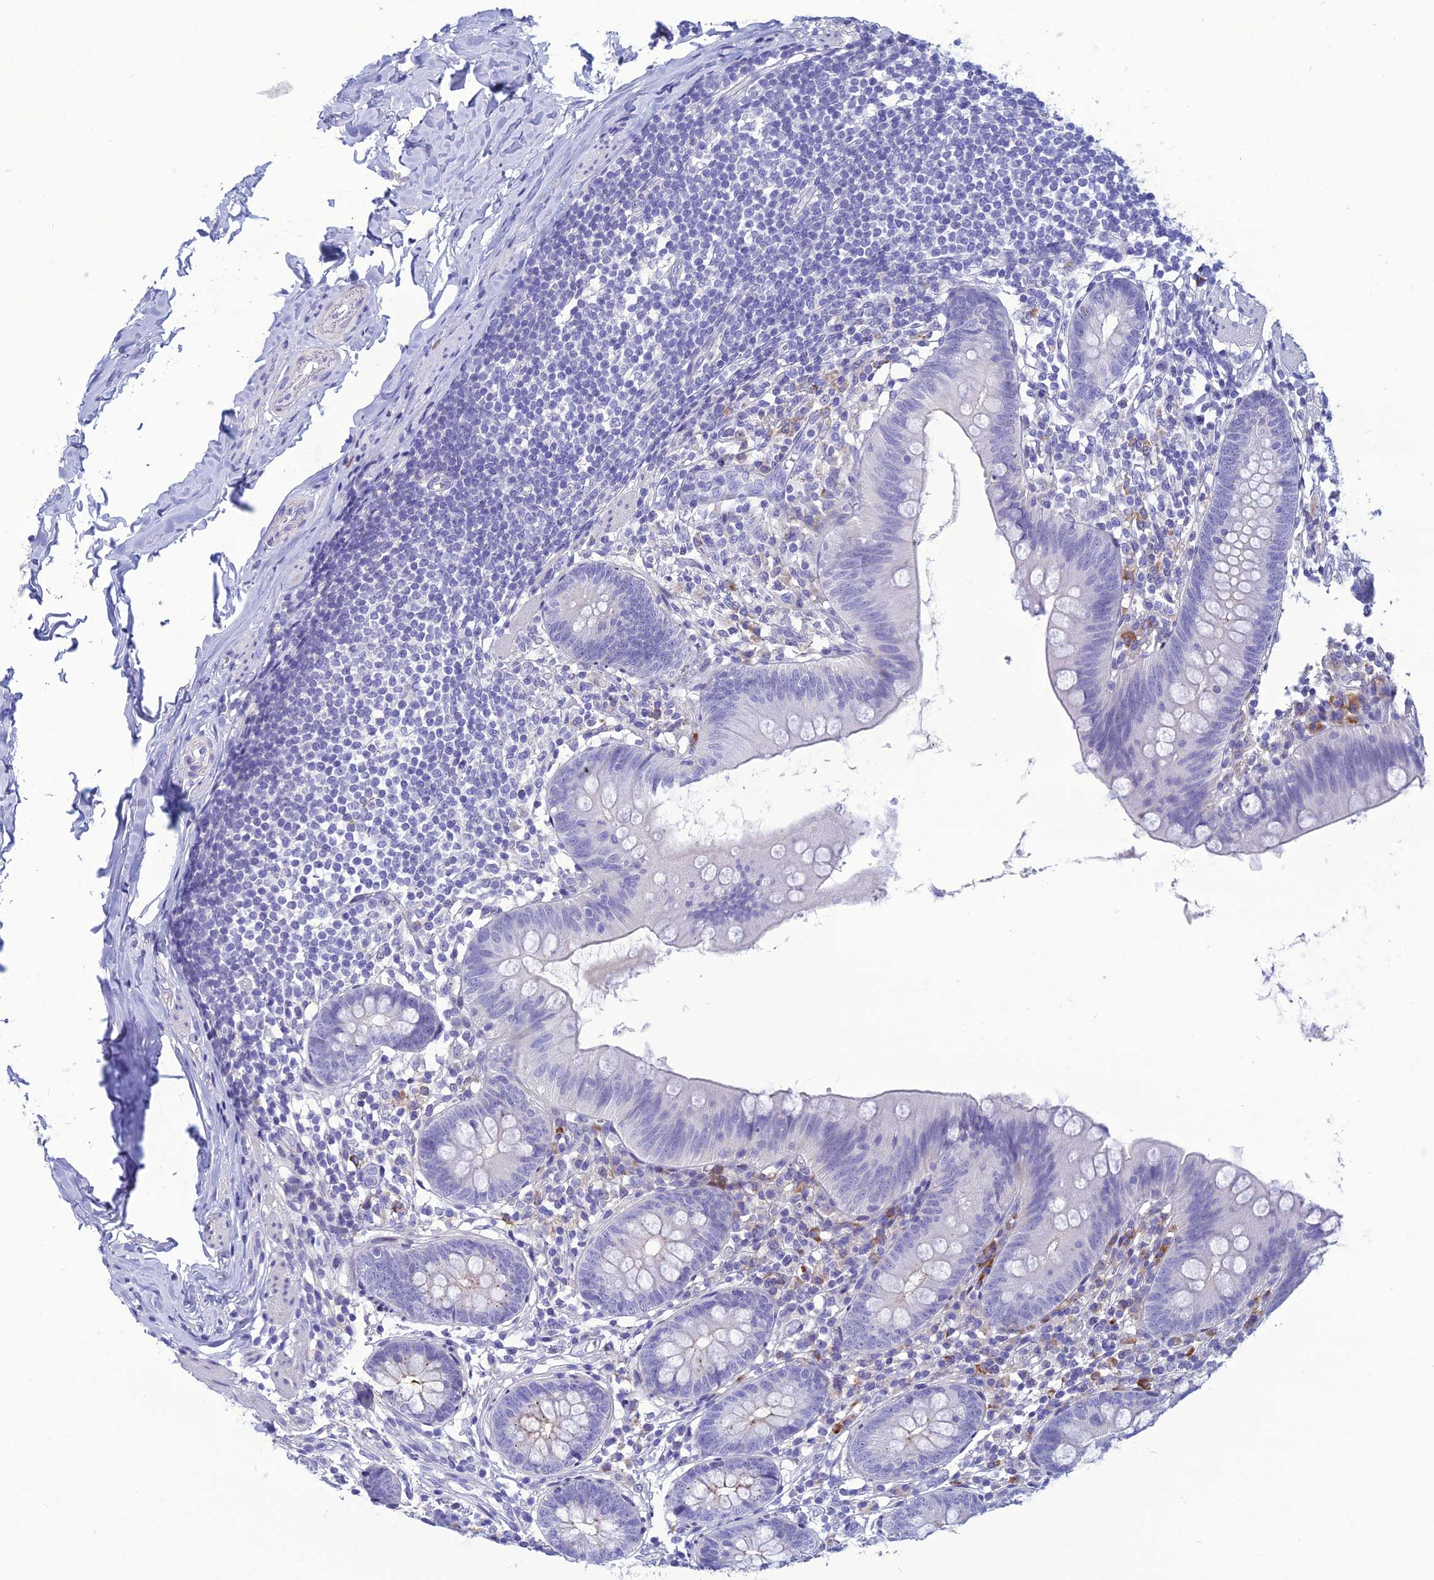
{"staining": {"intensity": "negative", "quantity": "none", "location": "none"}, "tissue": "appendix", "cell_type": "Glandular cells", "image_type": "normal", "snomed": [{"axis": "morphology", "description": "Normal tissue, NOS"}, {"axis": "topography", "description": "Appendix"}], "caption": "This is an immunohistochemistry (IHC) micrograph of unremarkable human appendix. There is no positivity in glandular cells.", "gene": "CRB2", "patient": {"sex": "female", "age": 62}}